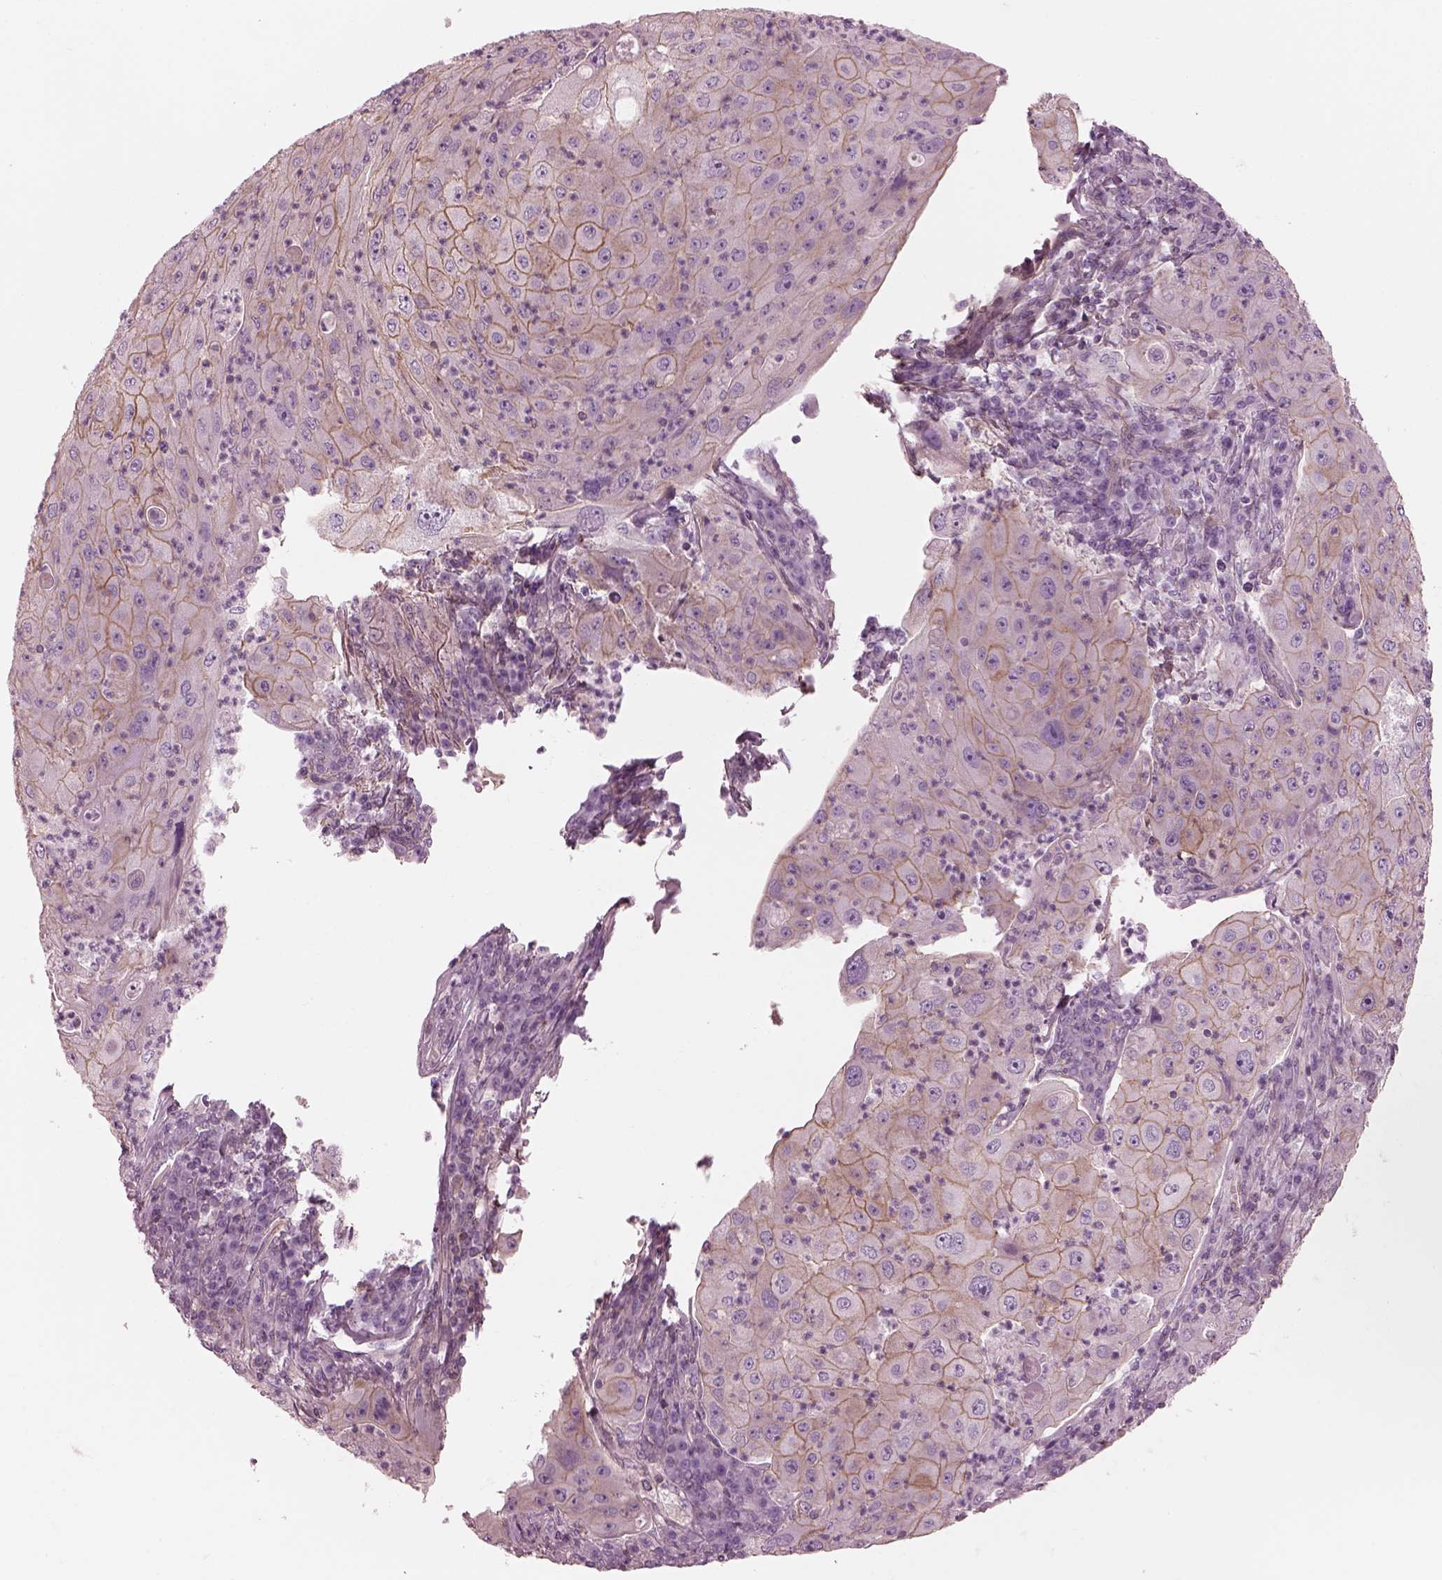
{"staining": {"intensity": "moderate", "quantity": "25%-75%", "location": "cytoplasmic/membranous"}, "tissue": "lung cancer", "cell_type": "Tumor cells", "image_type": "cancer", "snomed": [{"axis": "morphology", "description": "Squamous cell carcinoma, NOS"}, {"axis": "topography", "description": "Lung"}], "caption": "Immunohistochemistry (DAB) staining of human lung squamous cell carcinoma shows moderate cytoplasmic/membranous protein expression in about 25%-75% of tumor cells.", "gene": "ELAPOR1", "patient": {"sex": "female", "age": 59}}